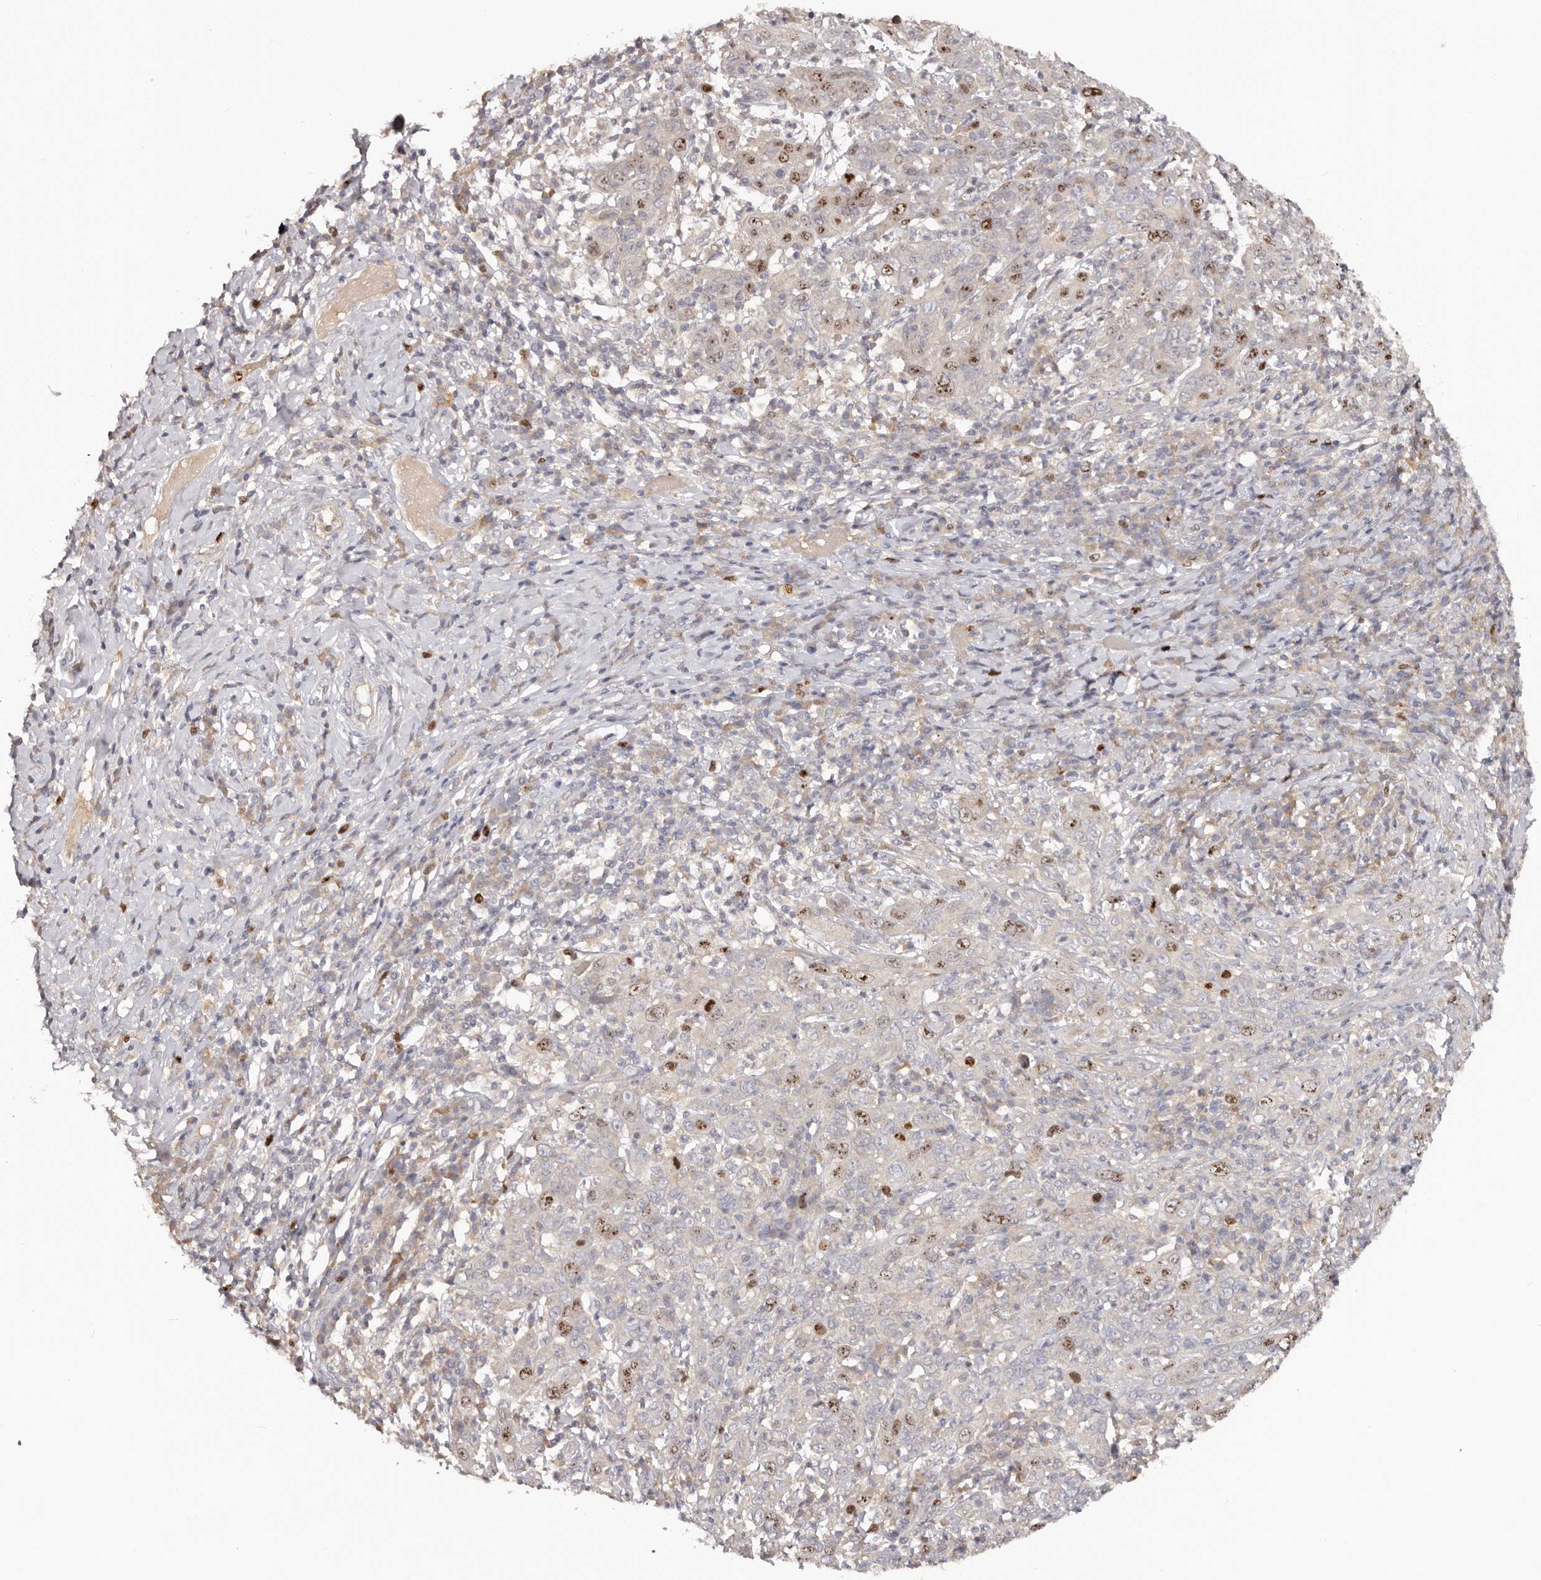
{"staining": {"intensity": "moderate", "quantity": "<25%", "location": "nuclear"}, "tissue": "cervical cancer", "cell_type": "Tumor cells", "image_type": "cancer", "snomed": [{"axis": "morphology", "description": "Squamous cell carcinoma, NOS"}, {"axis": "topography", "description": "Cervix"}], "caption": "Immunohistochemistry (DAB (3,3'-diaminobenzidine)) staining of squamous cell carcinoma (cervical) reveals moderate nuclear protein positivity in approximately <25% of tumor cells.", "gene": "CCDC190", "patient": {"sex": "female", "age": 46}}